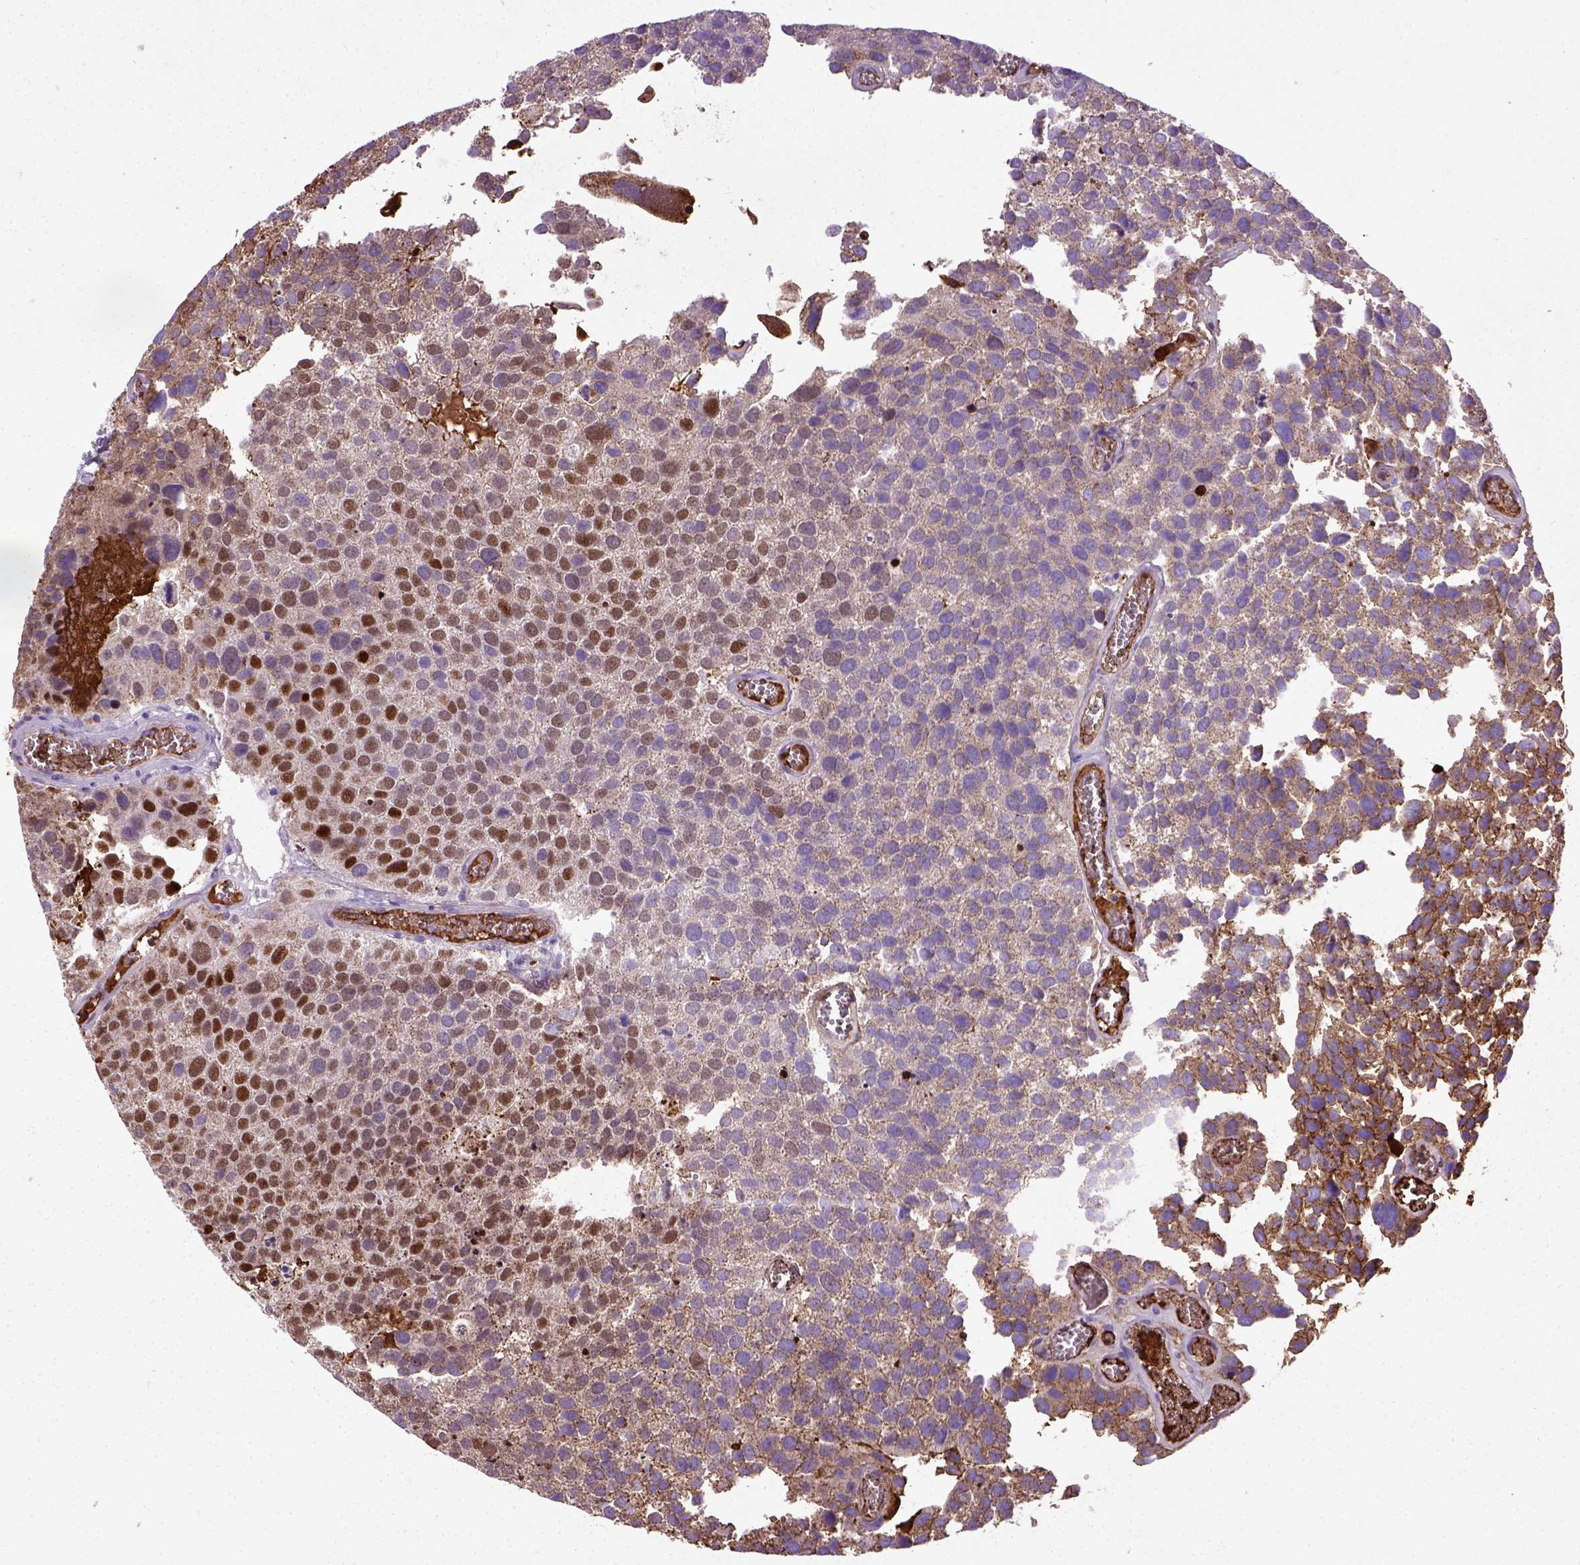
{"staining": {"intensity": "moderate", "quantity": "25%-75%", "location": "cytoplasmic/membranous,nuclear"}, "tissue": "urothelial cancer", "cell_type": "Tumor cells", "image_type": "cancer", "snomed": [{"axis": "morphology", "description": "Urothelial carcinoma, Low grade"}, {"axis": "topography", "description": "Urinary bladder"}], "caption": "Protein staining shows moderate cytoplasmic/membranous and nuclear staining in approximately 25%-75% of tumor cells in urothelial cancer.", "gene": "ADAMTS8", "patient": {"sex": "female", "age": 69}}